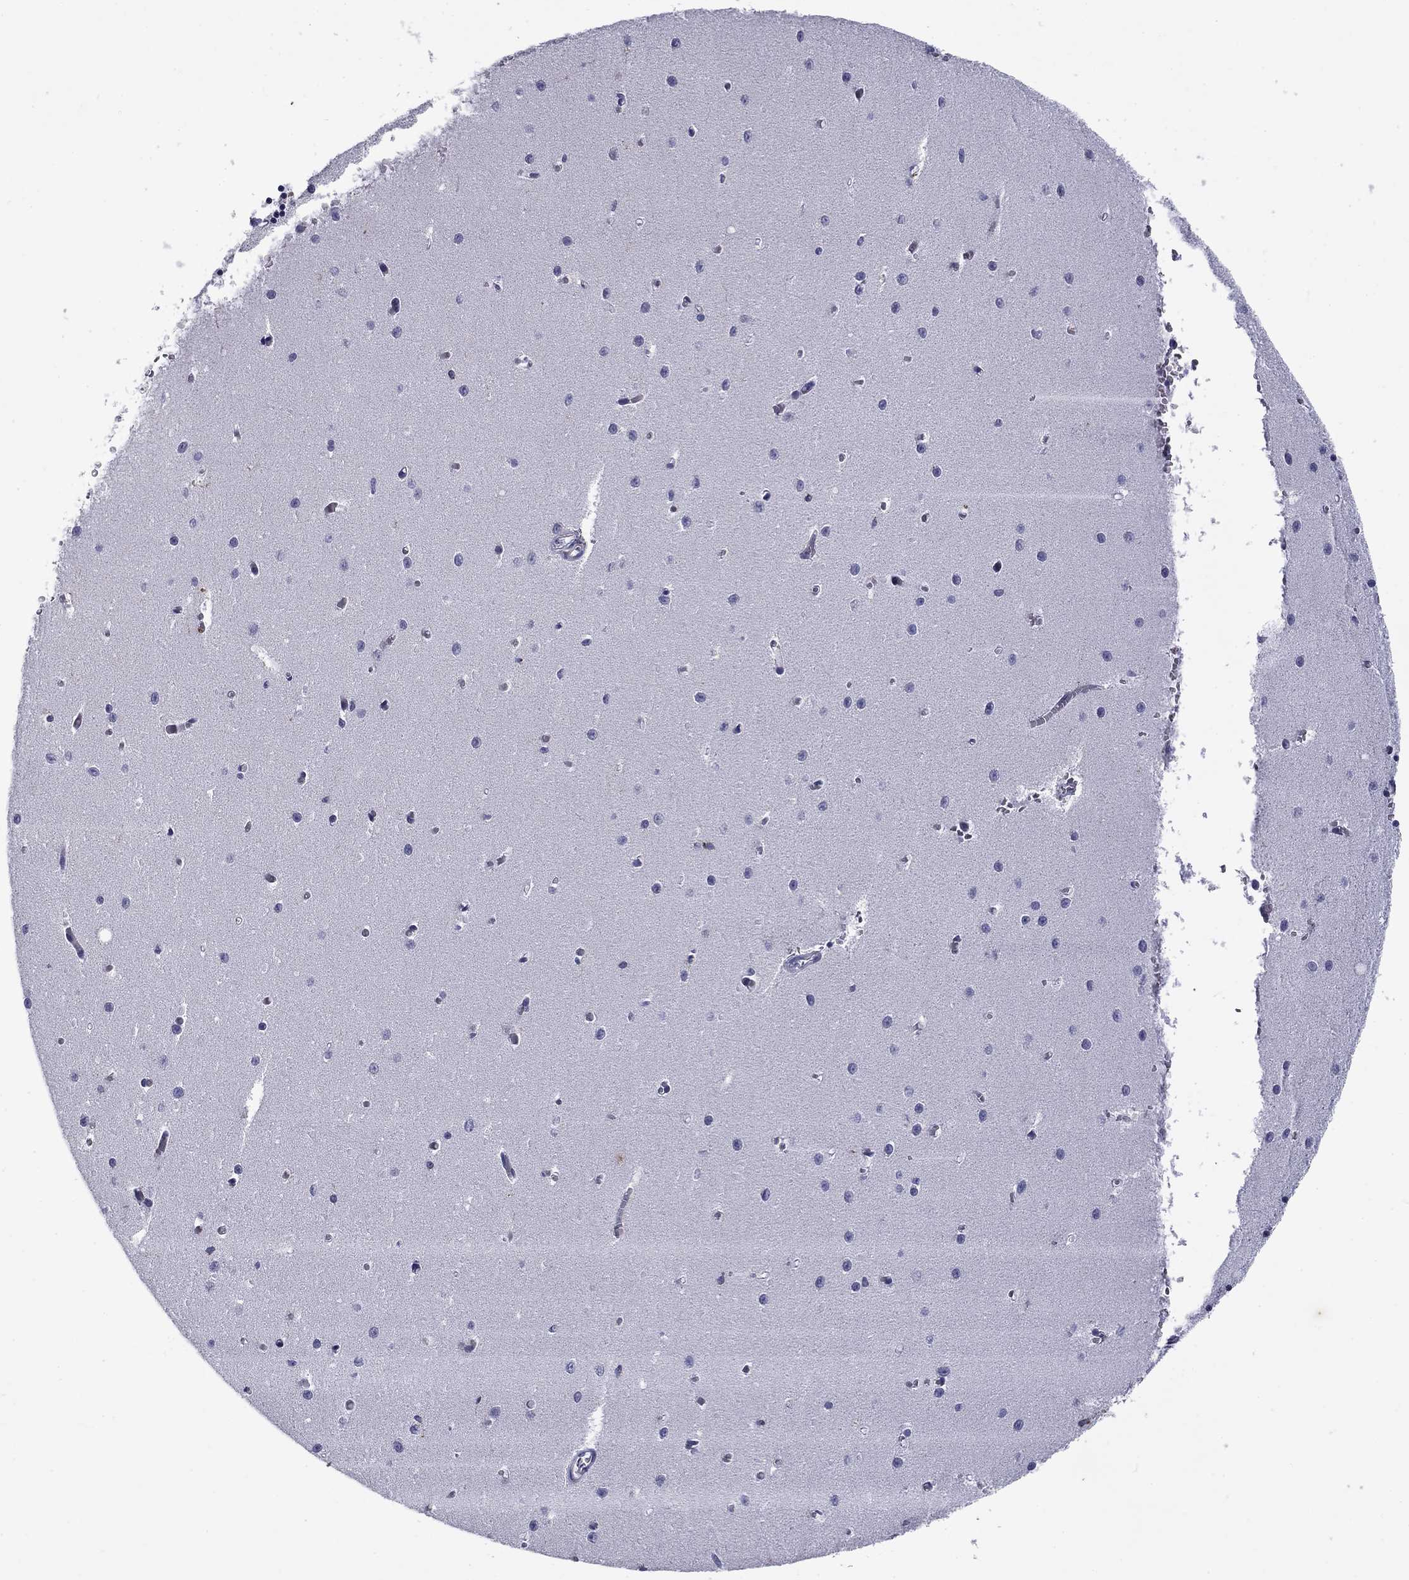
{"staining": {"intensity": "negative", "quantity": "none", "location": "none"}, "tissue": "cerebellum", "cell_type": "Cells in granular layer", "image_type": "normal", "snomed": [{"axis": "morphology", "description": "Normal tissue, NOS"}, {"axis": "topography", "description": "Cerebellum"}], "caption": "Cells in granular layer show no significant expression in unremarkable cerebellum. (Brightfield microscopy of DAB IHC at high magnification).", "gene": "MADCAM1", "patient": {"sex": "female", "age": 64}}